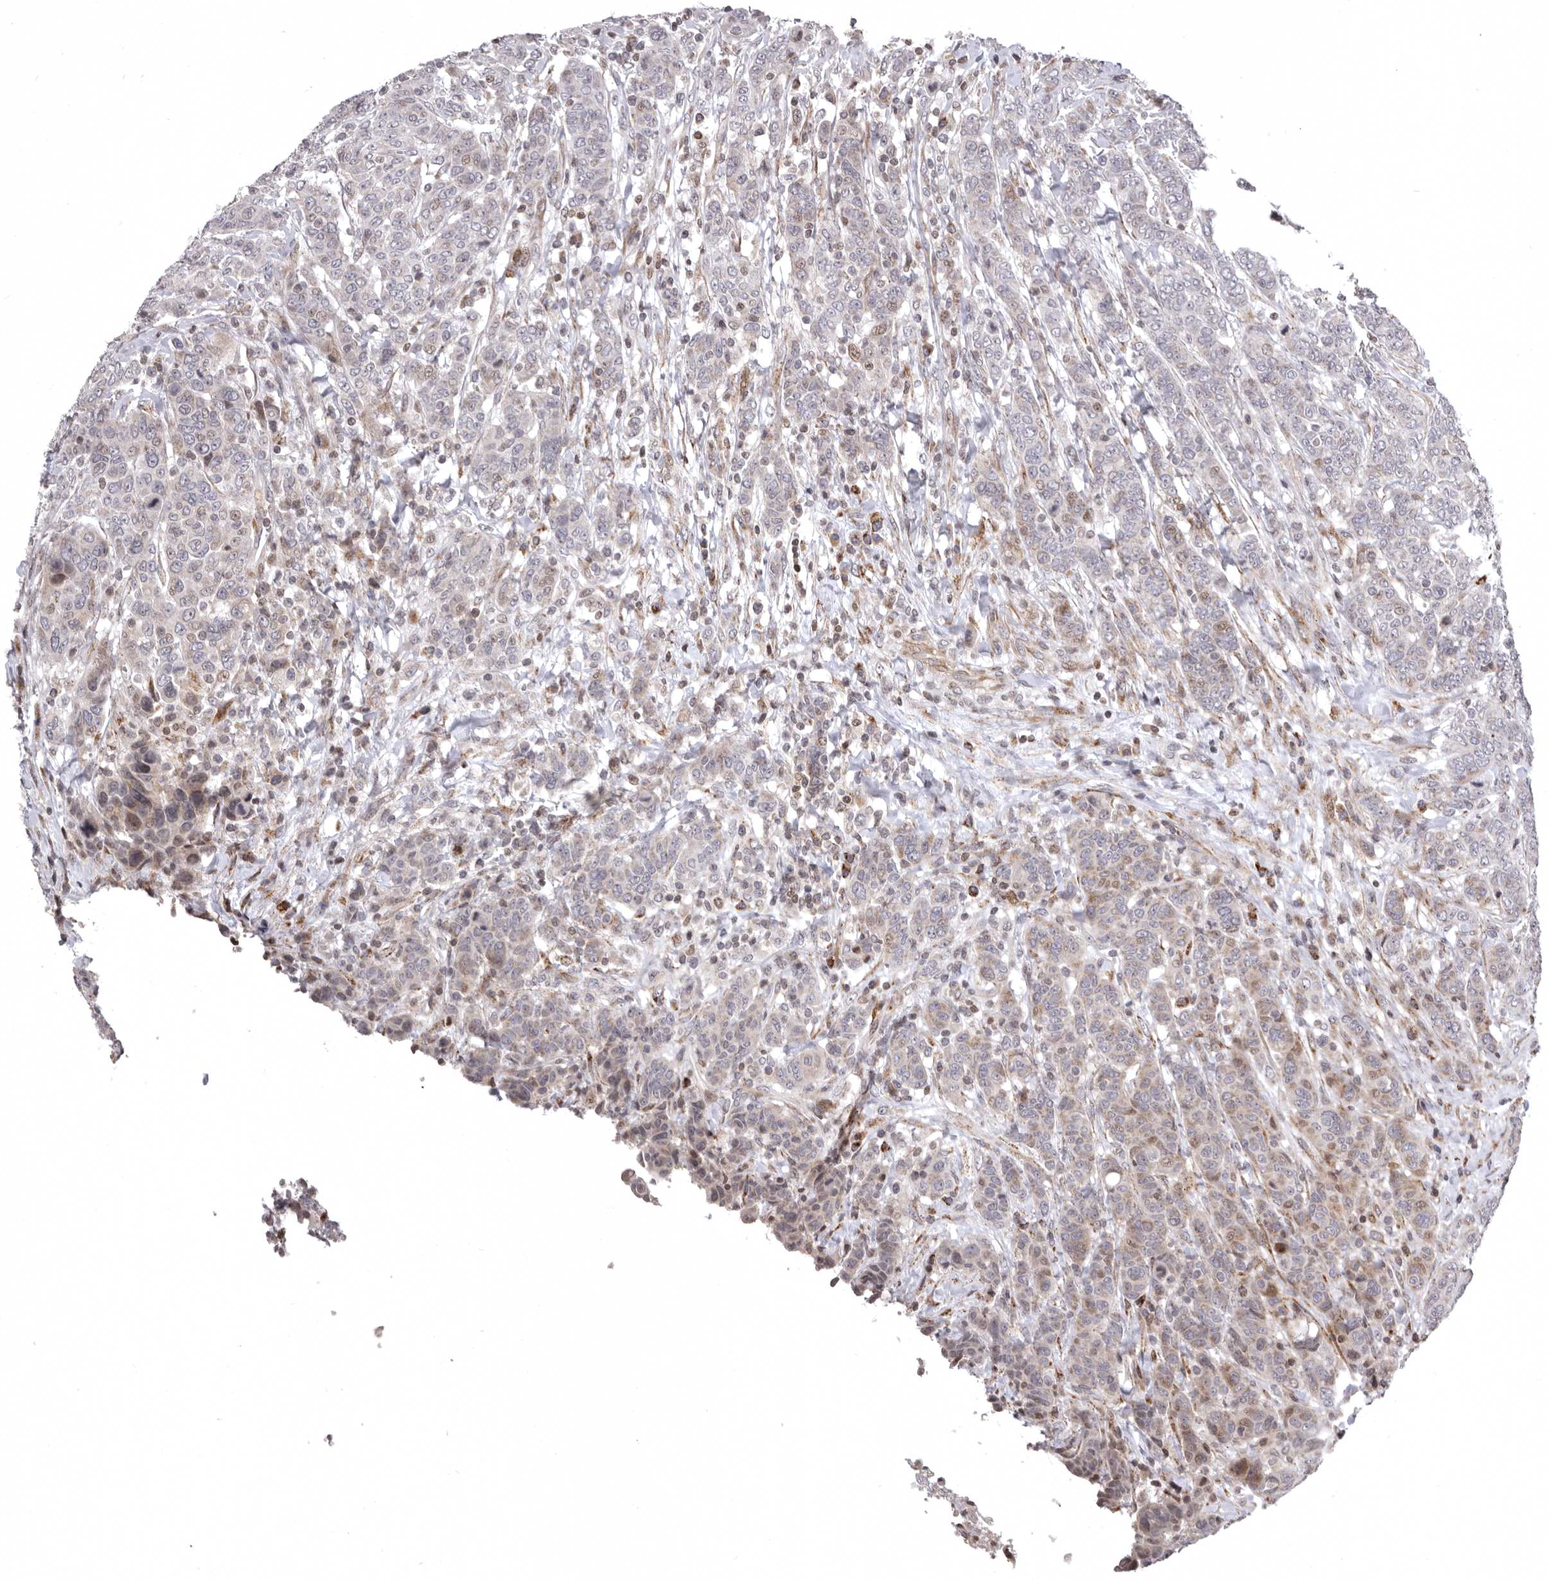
{"staining": {"intensity": "moderate", "quantity": "<25%", "location": "cytoplasmic/membranous,nuclear"}, "tissue": "breast cancer", "cell_type": "Tumor cells", "image_type": "cancer", "snomed": [{"axis": "morphology", "description": "Duct carcinoma"}, {"axis": "topography", "description": "Breast"}], "caption": "Tumor cells show low levels of moderate cytoplasmic/membranous and nuclear positivity in approximately <25% of cells in human breast cancer.", "gene": "AZIN1", "patient": {"sex": "female", "age": 37}}